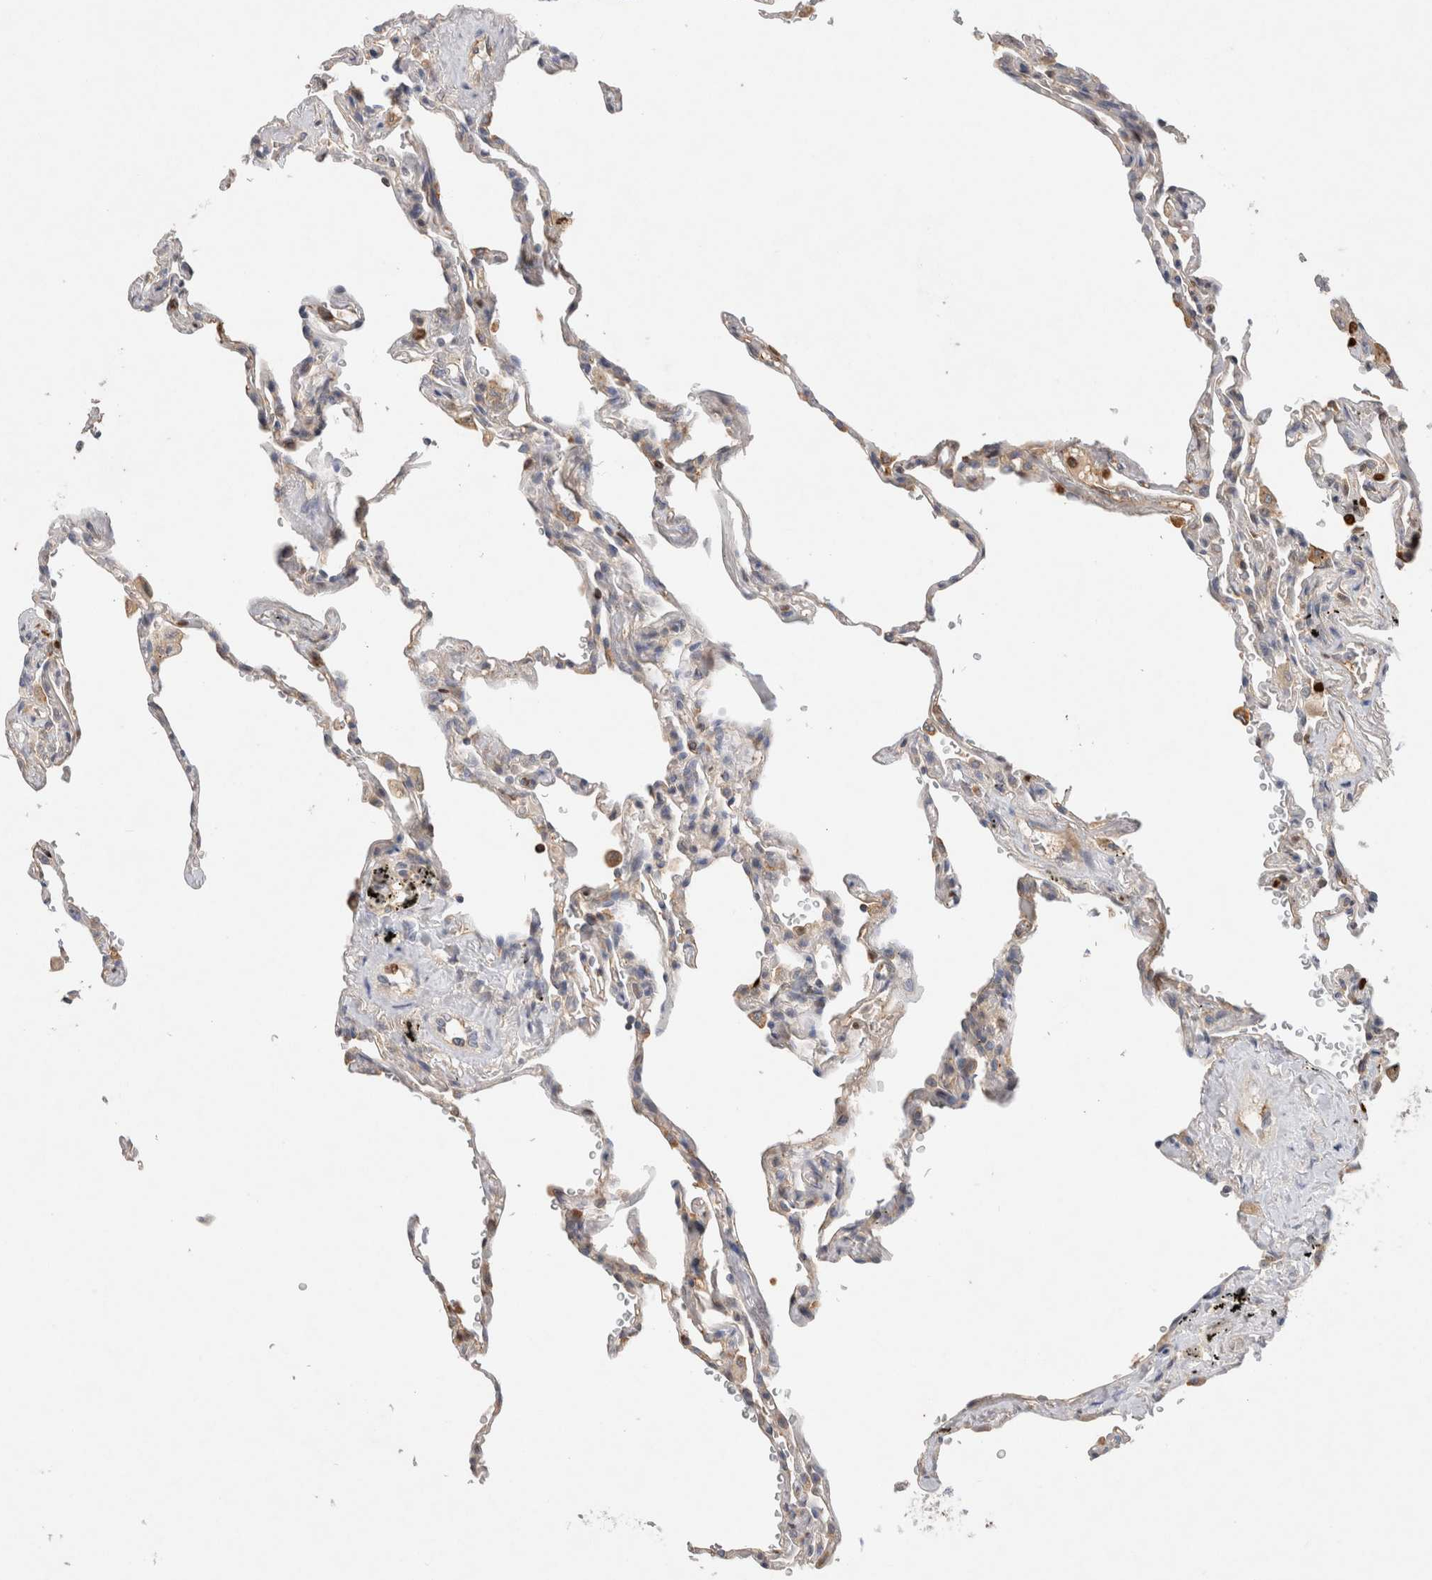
{"staining": {"intensity": "weak", "quantity": "25%-75%", "location": "cytoplasmic/membranous"}, "tissue": "lung", "cell_type": "Alveolar cells", "image_type": "normal", "snomed": [{"axis": "morphology", "description": "Normal tissue, NOS"}, {"axis": "topography", "description": "Lung"}], "caption": "Immunohistochemical staining of normal human lung shows 25%-75% levels of weak cytoplasmic/membranous protein staining in approximately 25%-75% of alveolar cells.", "gene": "GAS1", "patient": {"sex": "male", "age": 59}}